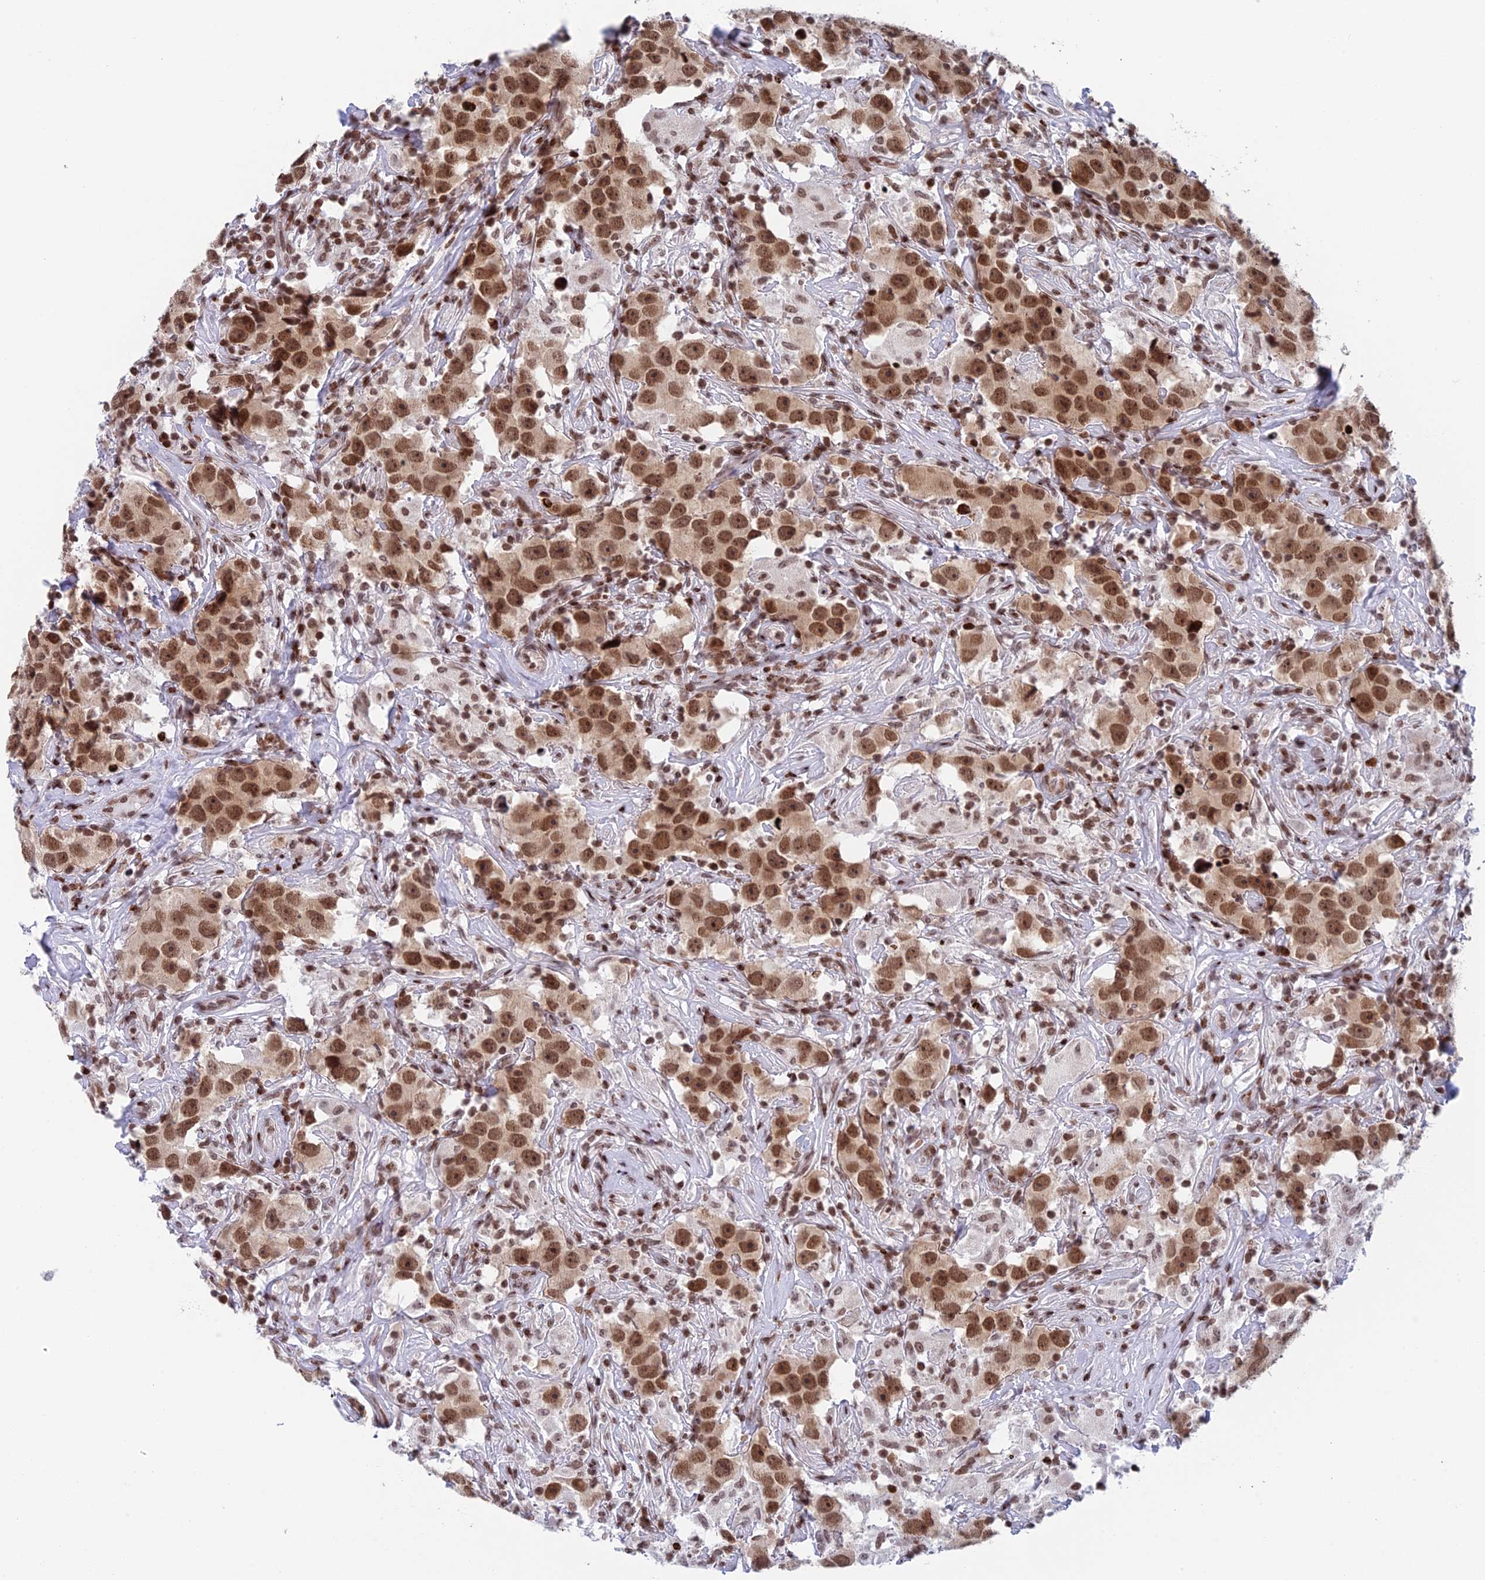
{"staining": {"intensity": "moderate", "quantity": ">75%", "location": "nuclear"}, "tissue": "testis cancer", "cell_type": "Tumor cells", "image_type": "cancer", "snomed": [{"axis": "morphology", "description": "Seminoma, NOS"}, {"axis": "topography", "description": "Testis"}], "caption": "A photomicrograph showing moderate nuclear positivity in approximately >75% of tumor cells in testis cancer, as visualized by brown immunohistochemical staining.", "gene": "RPAP1", "patient": {"sex": "male", "age": 49}}